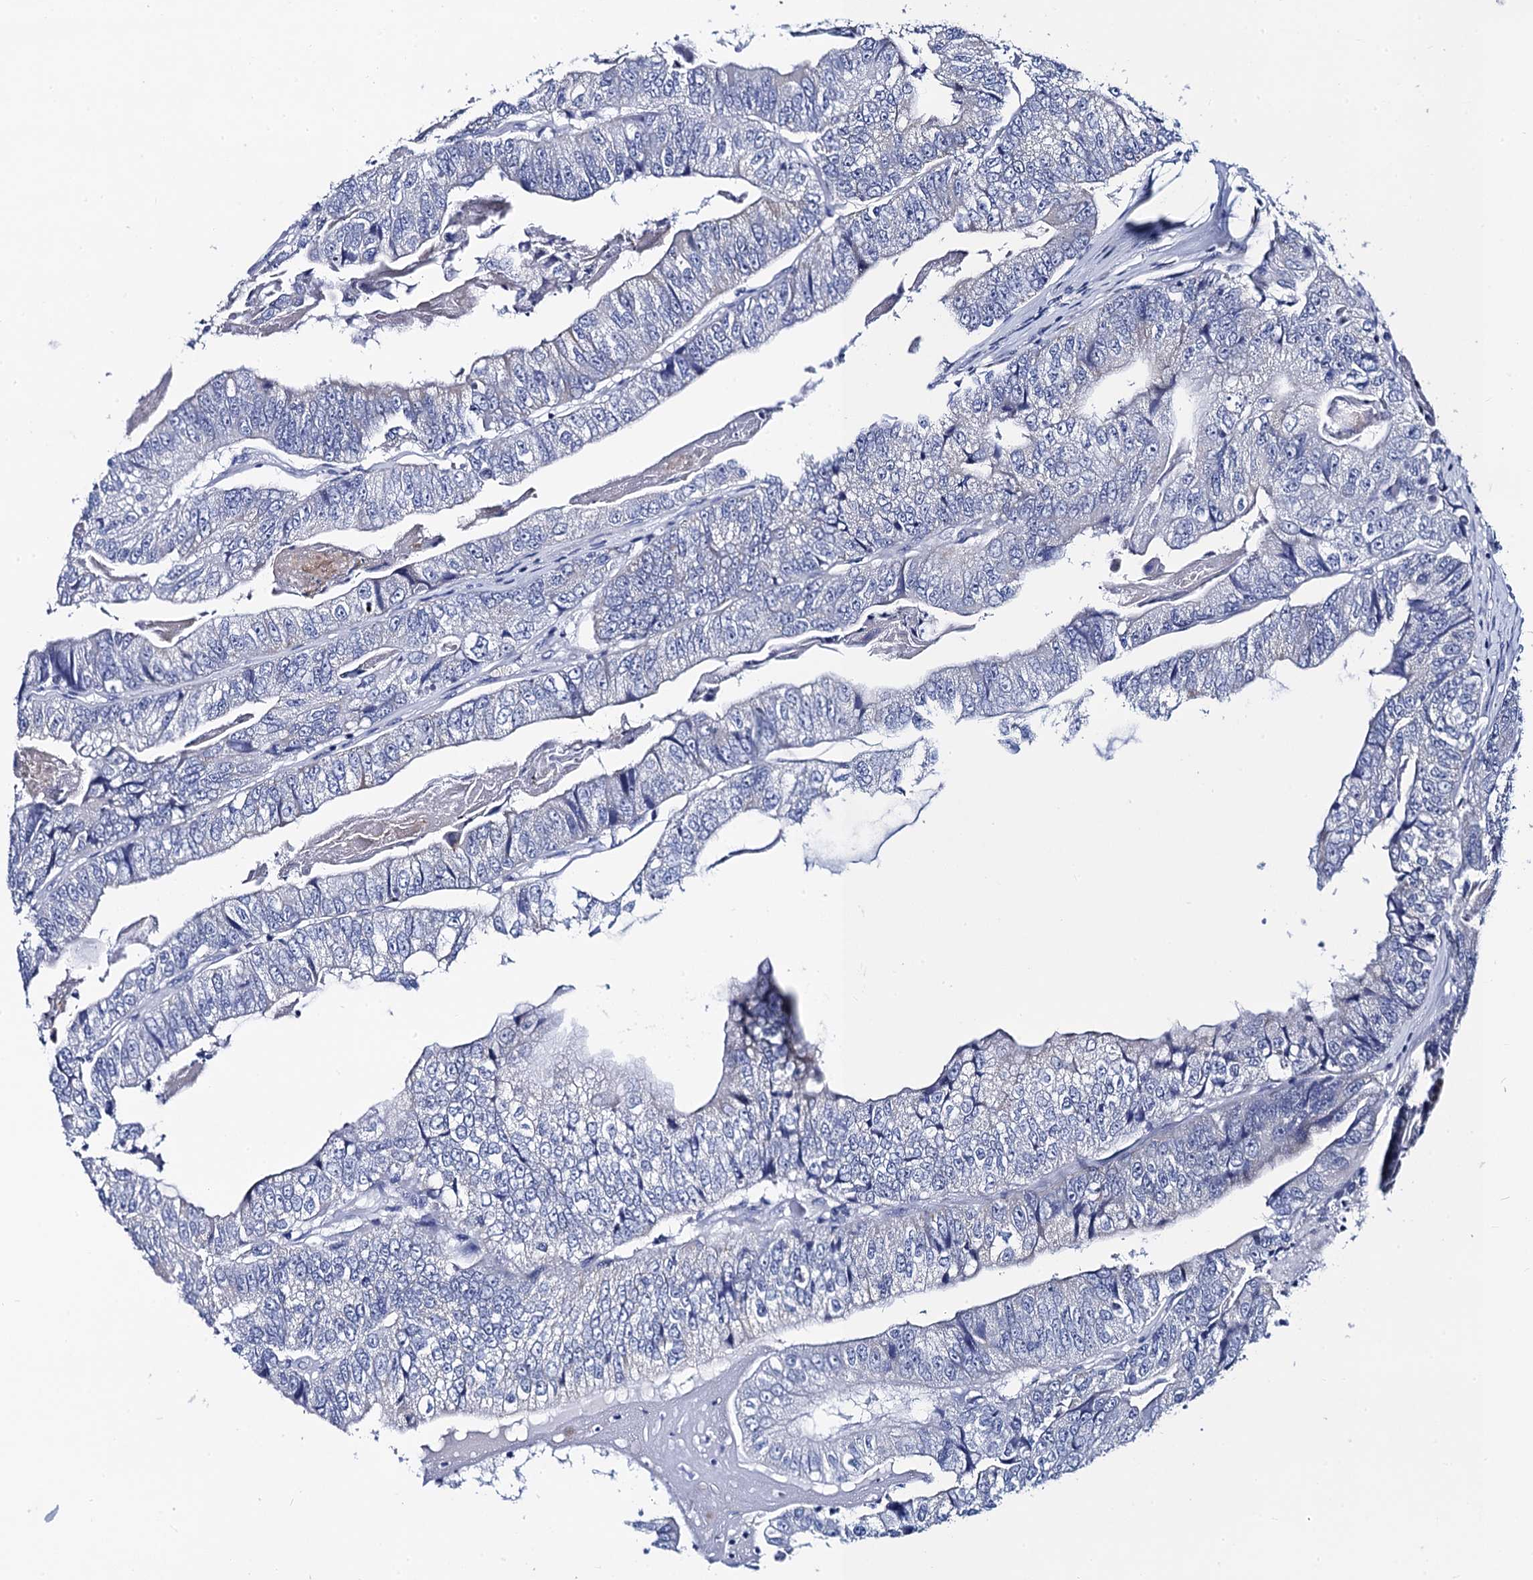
{"staining": {"intensity": "negative", "quantity": "none", "location": "none"}, "tissue": "colorectal cancer", "cell_type": "Tumor cells", "image_type": "cancer", "snomed": [{"axis": "morphology", "description": "Adenocarcinoma, NOS"}, {"axis": "topography", "description": "Colon"}], "caption": "Adenocarcinoma (colorectal) was stained to show a protein in brown. There is no significant expression in tumor cells. Nuclei are stained in blue.", "gene": "ACADSB", "patient": {"sex": "female", "age": 67}}